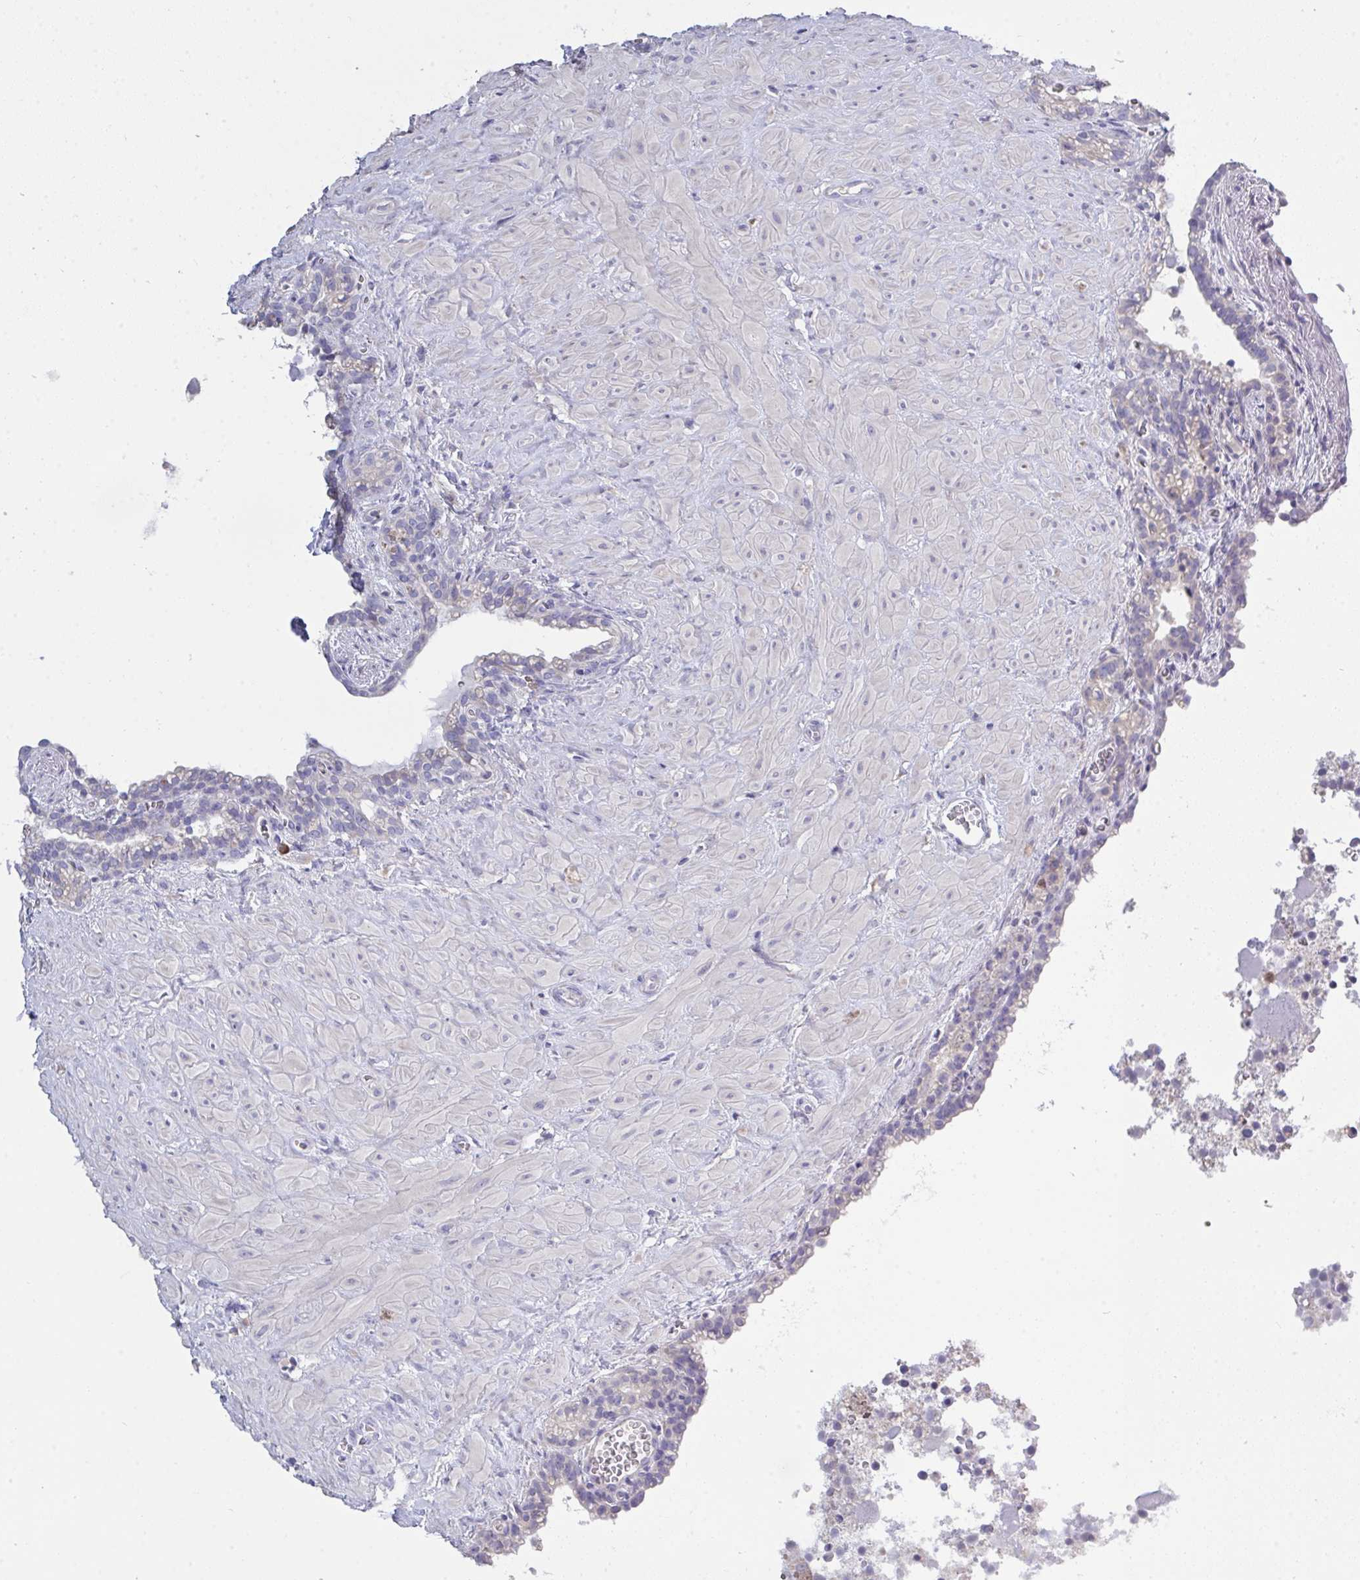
{"staining": {"intensity": "negative", "quantity": "none", "location": "none"}, "tissue": "seminal vesicle", "cell_type": "Glandular cells", "image_type": "normal", "snomed": [{"axis": "morphology", "description": "Normal tissue, NOS"}, {"axis": "topography", "description": "Seminal veicle"}], "caption": "The micrograph shows no significant staining in glandular cells of seminal vesicle. Brightfield microscopy of immunohistochemistry stained with DAB (brown) and hematoxylin (blue), captured at high magnification.", "gene": "LRRC58", "patient": {"sex": "male", "age": 76}}